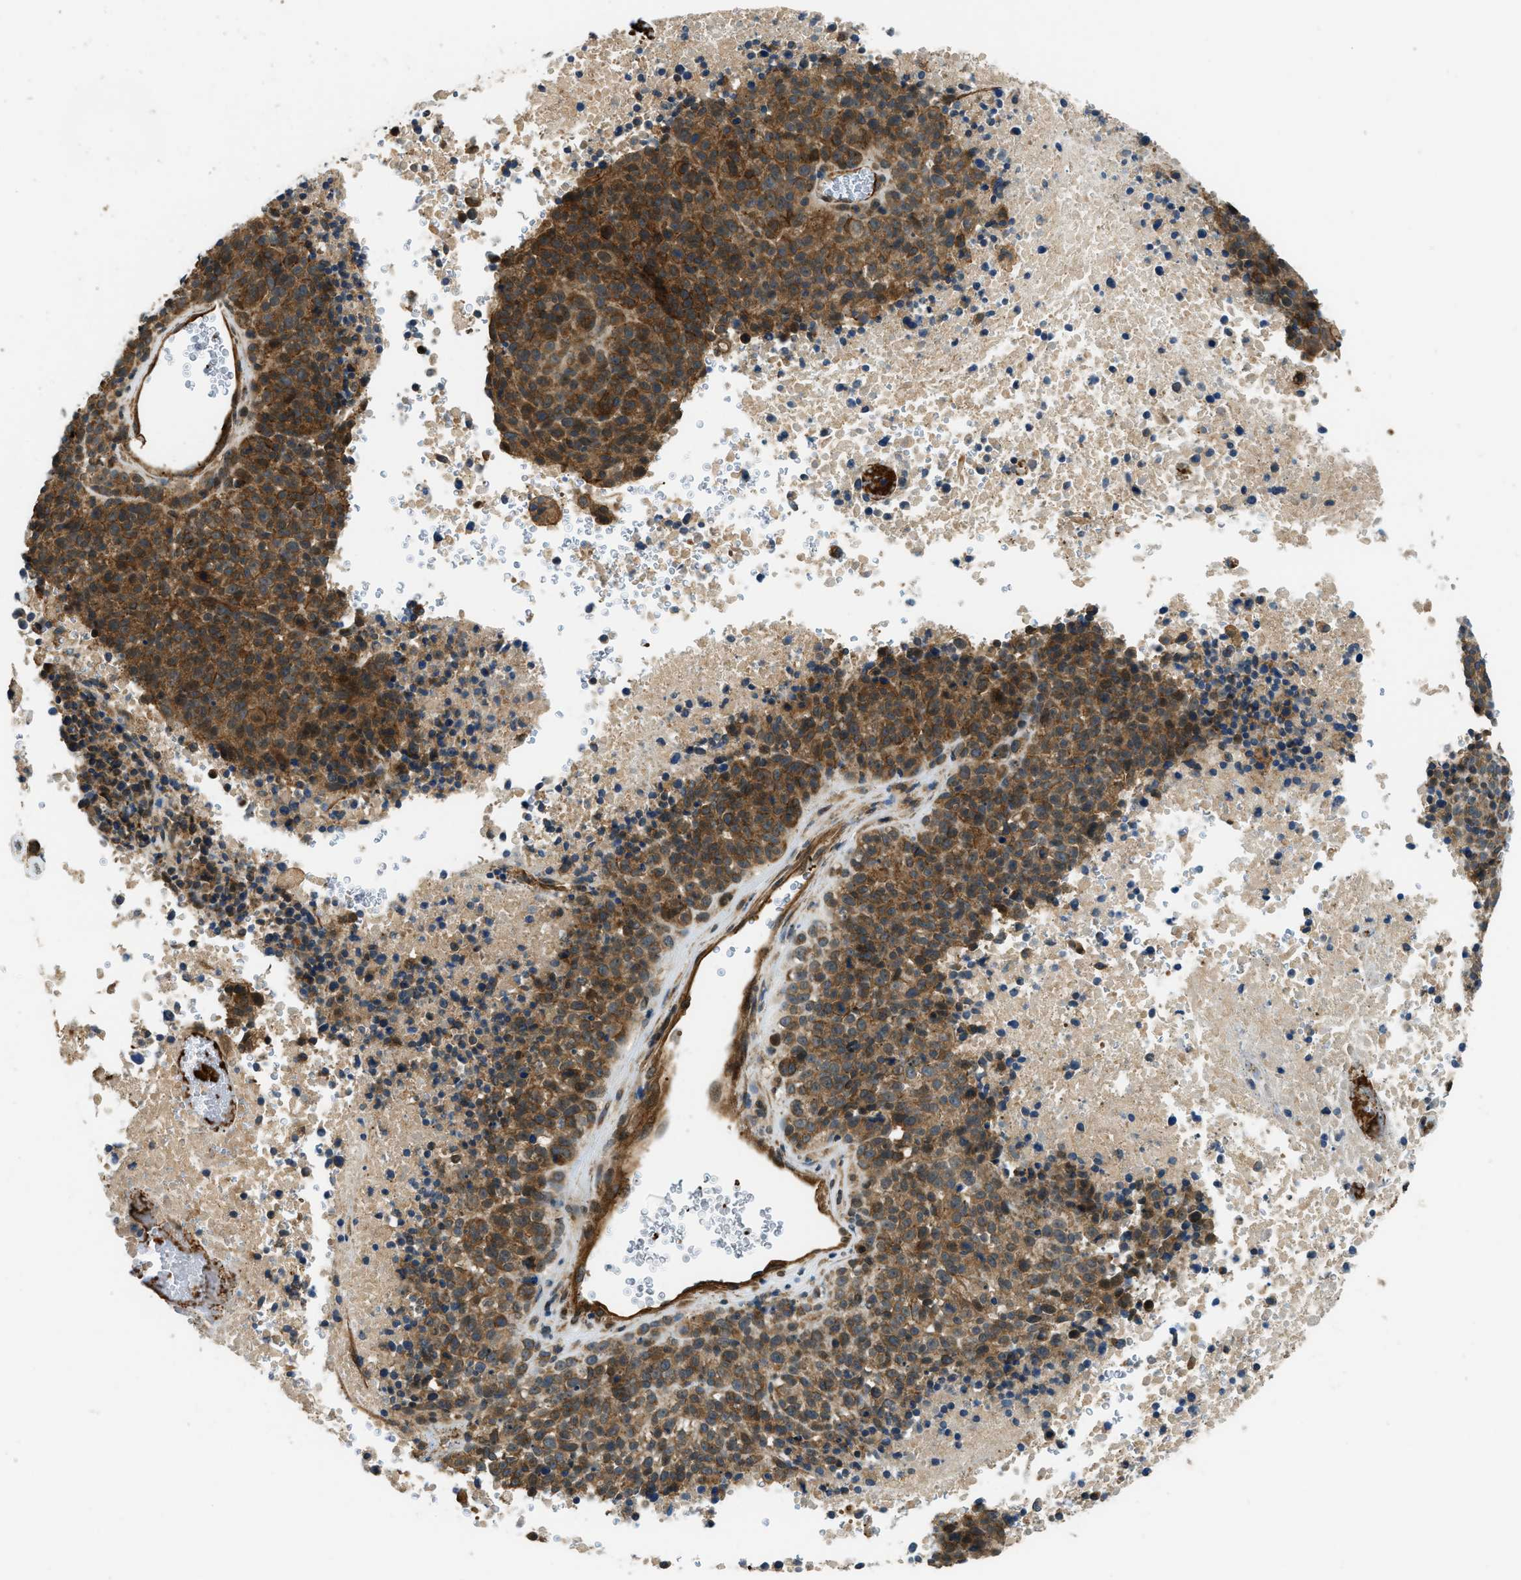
{"staining": {"intensity": "strong", "quantity": ">75%", "location": "cytoplasmic/membranous"}, "tissue": "melanoma", "cell_type": "Tumor cells", "image_type": "cancer", "snomed": [{"axis": "morphology", "description": "Malignant melanoma, Metastatic site"}, {"axis": "topography", "description": "Cerebral cortex"}], "caption": "This photomicrograph demonstrates immunohistochemistry staining of human malignant melanoma (metastatic site), with high strong cytoplasmic/membranous expression in approximately >75% of tumor cells.", "gene": "CGN", "patient": {"sex": "female", "age": 52}}